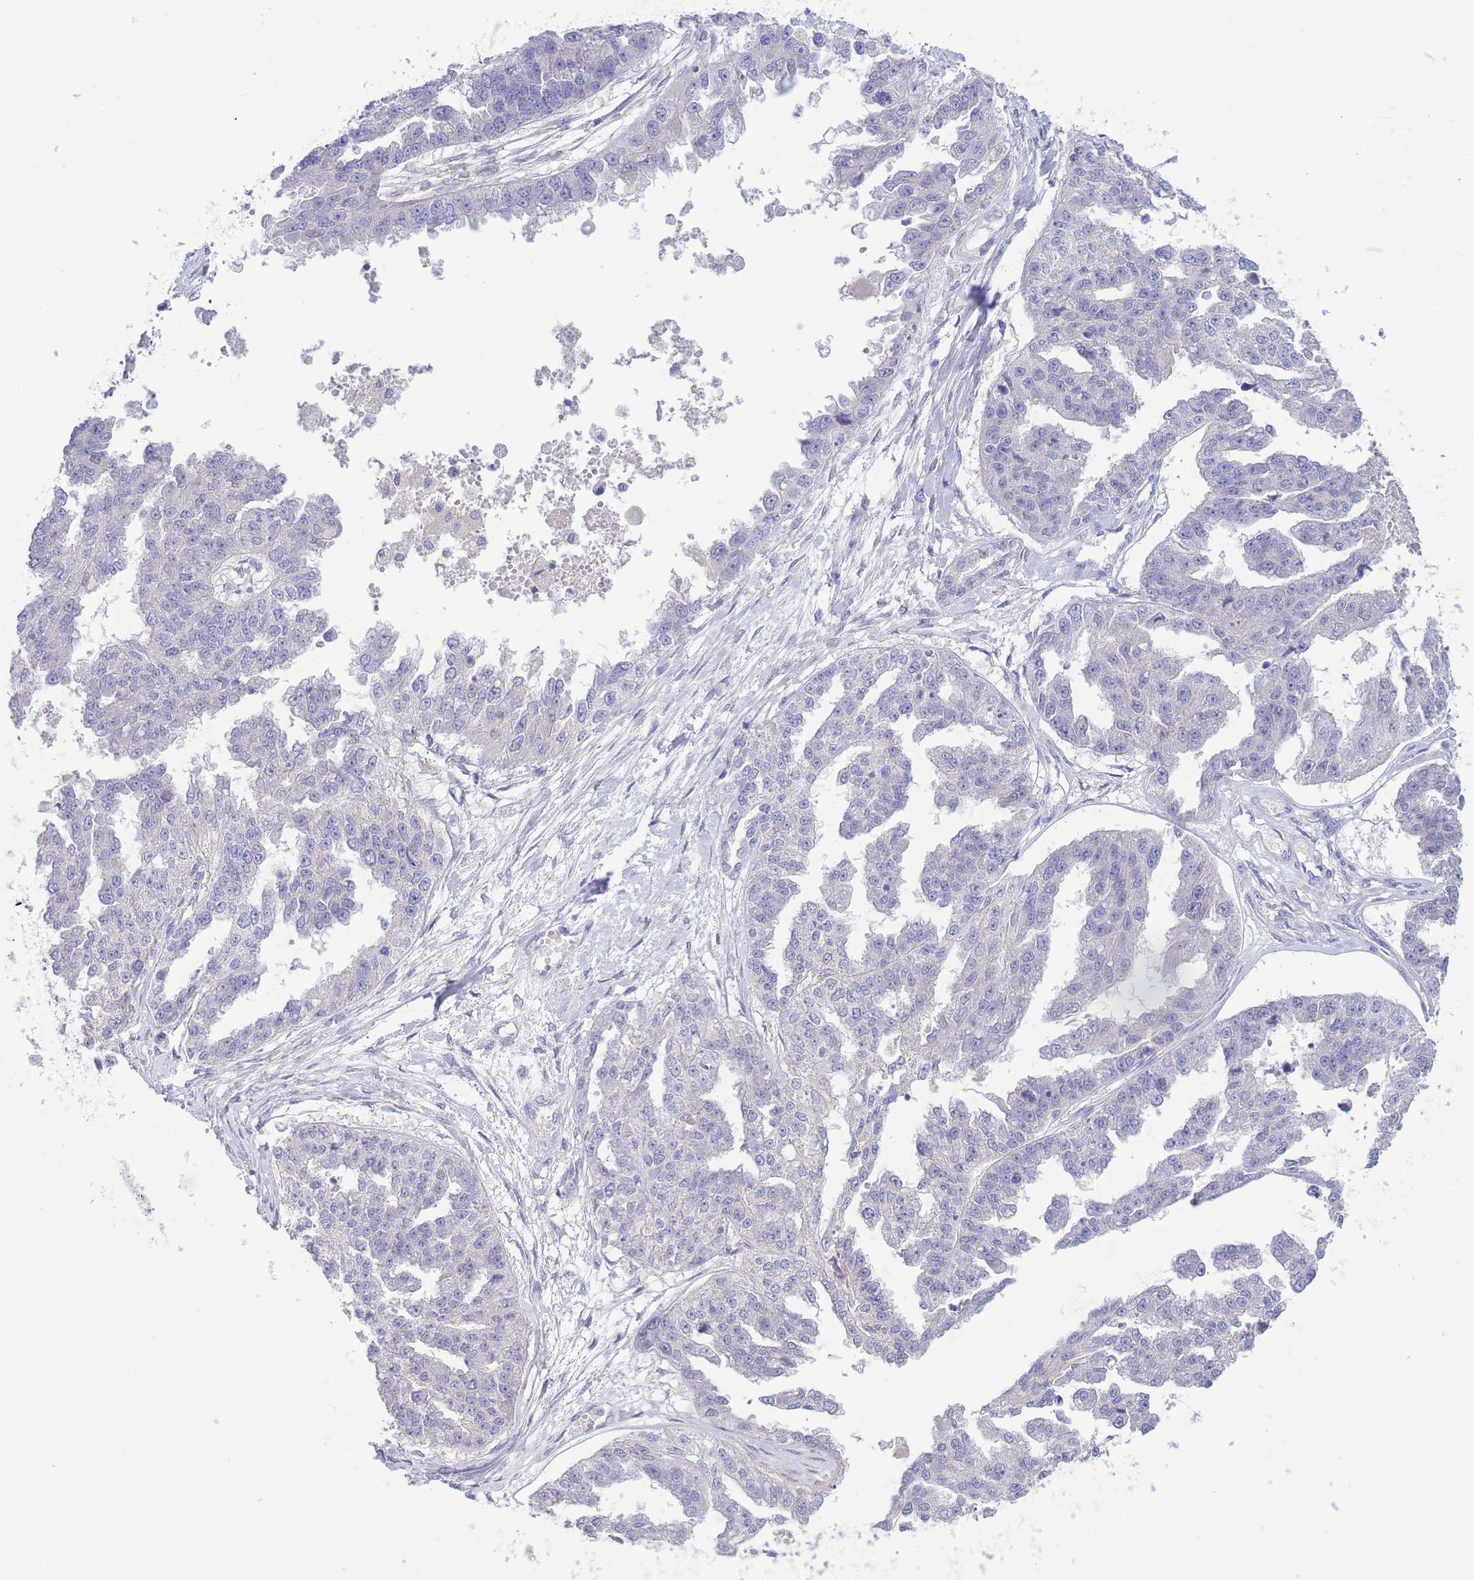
{"staining": {"intensity": "negative", "quantity": "none", "location": "none"}, "tissue": "ovarian cancer", "cell_type": "Tumor cells", "image_type": "cancer", "snomed": [{"axis": "morphology", "description": "Cystadenocarcinoma, serous, NOS"}, {"axis": "topography", "description": "Ovary"}], "caption": "Immunohistochemistry micrograph of ovarian serous cystadenocarcinoma stained for a protein (brown), which reveals no positivity in tumor cells. The staining was performed using DAB to visualize the protein expression in brown, while the nuclei were stained in blue with hematoxylin (Magnification: 20x).", "gene": "PCDHB3", "patient": {"sex": "female", "age": 58}}